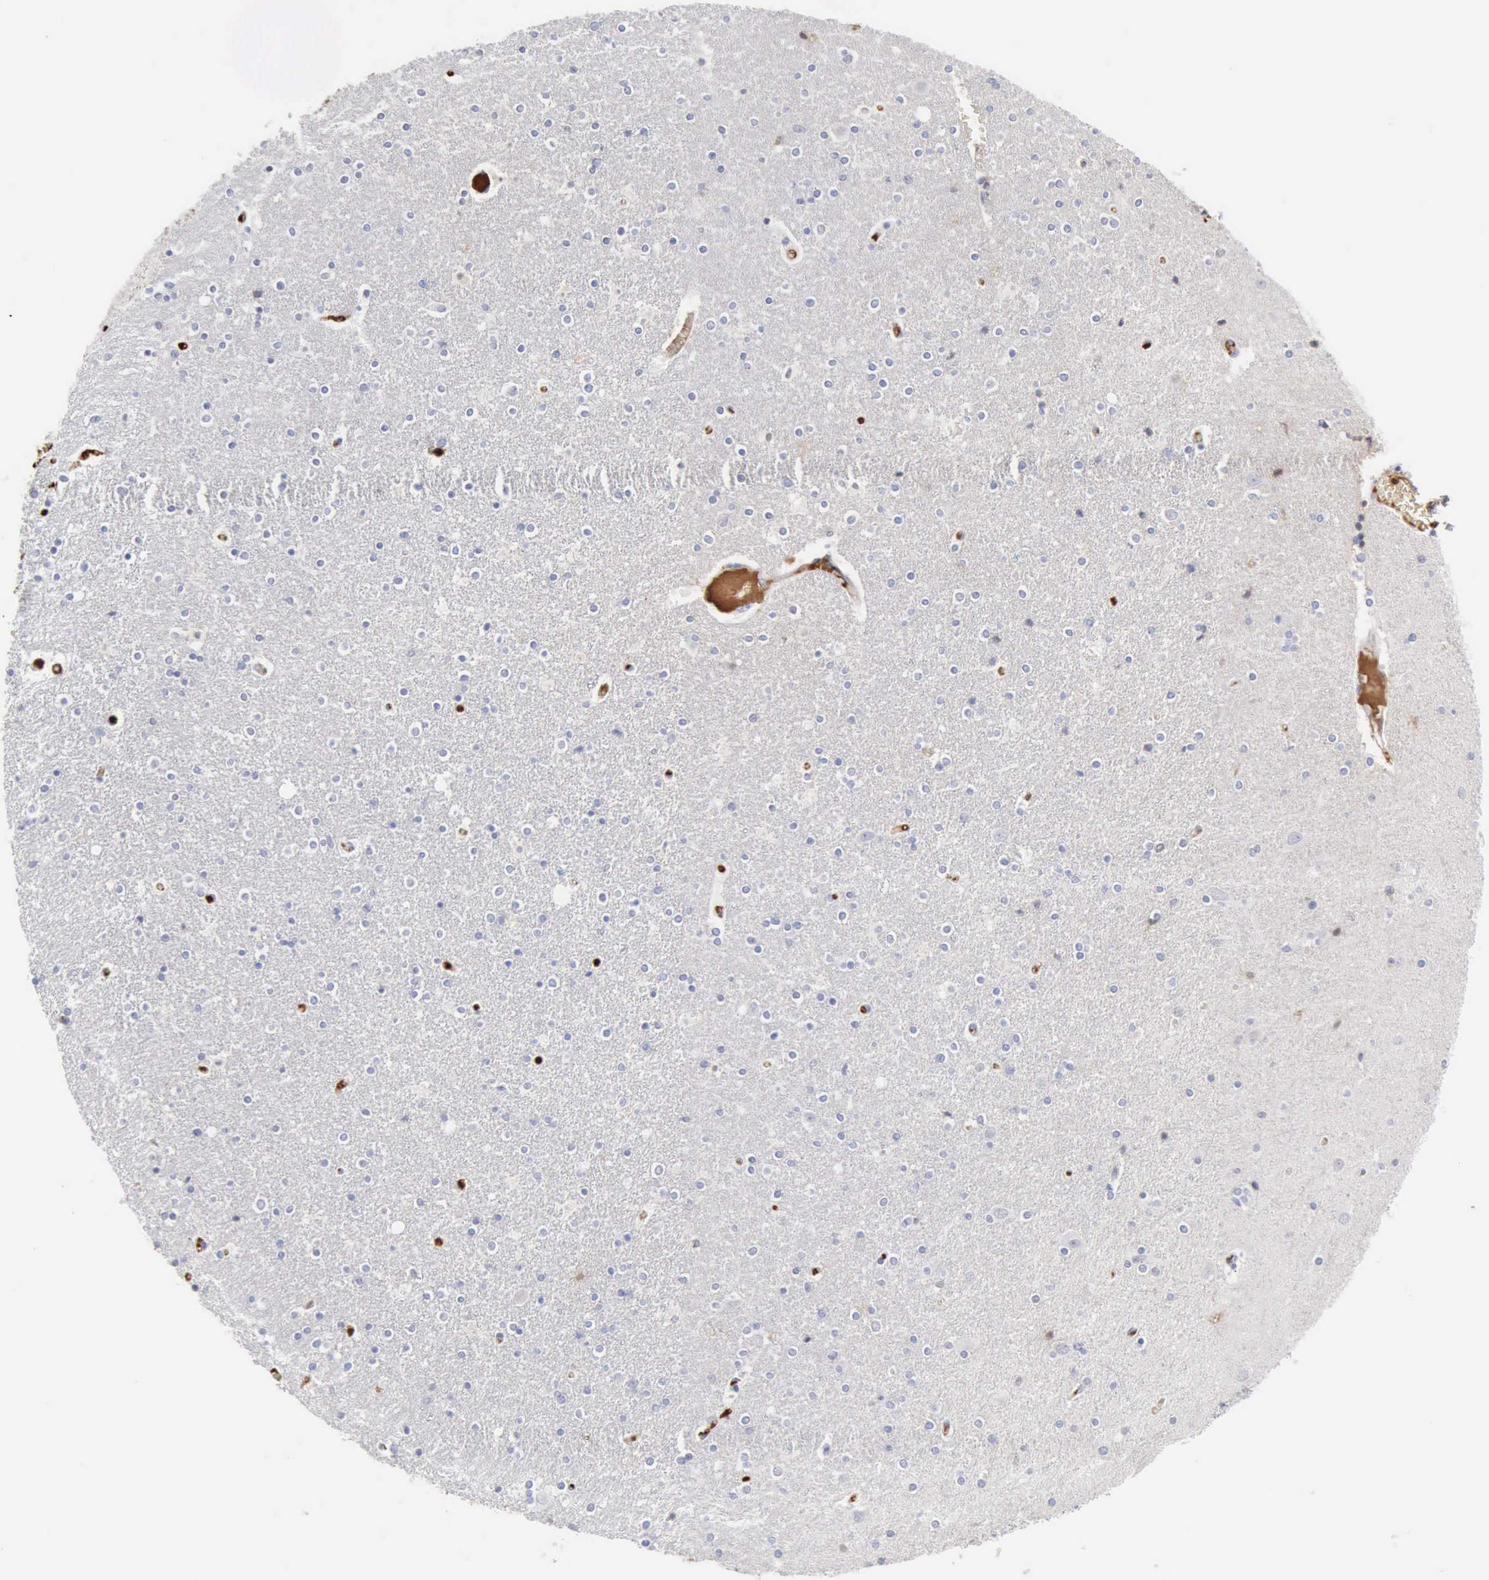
{"staining": {"intensity": "moderate", "quantity": "<25%", "location": "nuclear"}, "tissue": "caudate", "cell_type": "Glial cells", "image_type": "normal", "snomed": [{"axis": "morphology", "description": "Normal tissue, NOS"}, {"axis": "topography", "description": "Lateral ventricle wall"}], "caption": "Immunohistochemical staining of normal human caudate displays <25% levels of moderate nuclear protein staining in approximately <25% of glial cells.", "gene": "SERPINA1", "patient": {"sex": "female", "age": 54}}